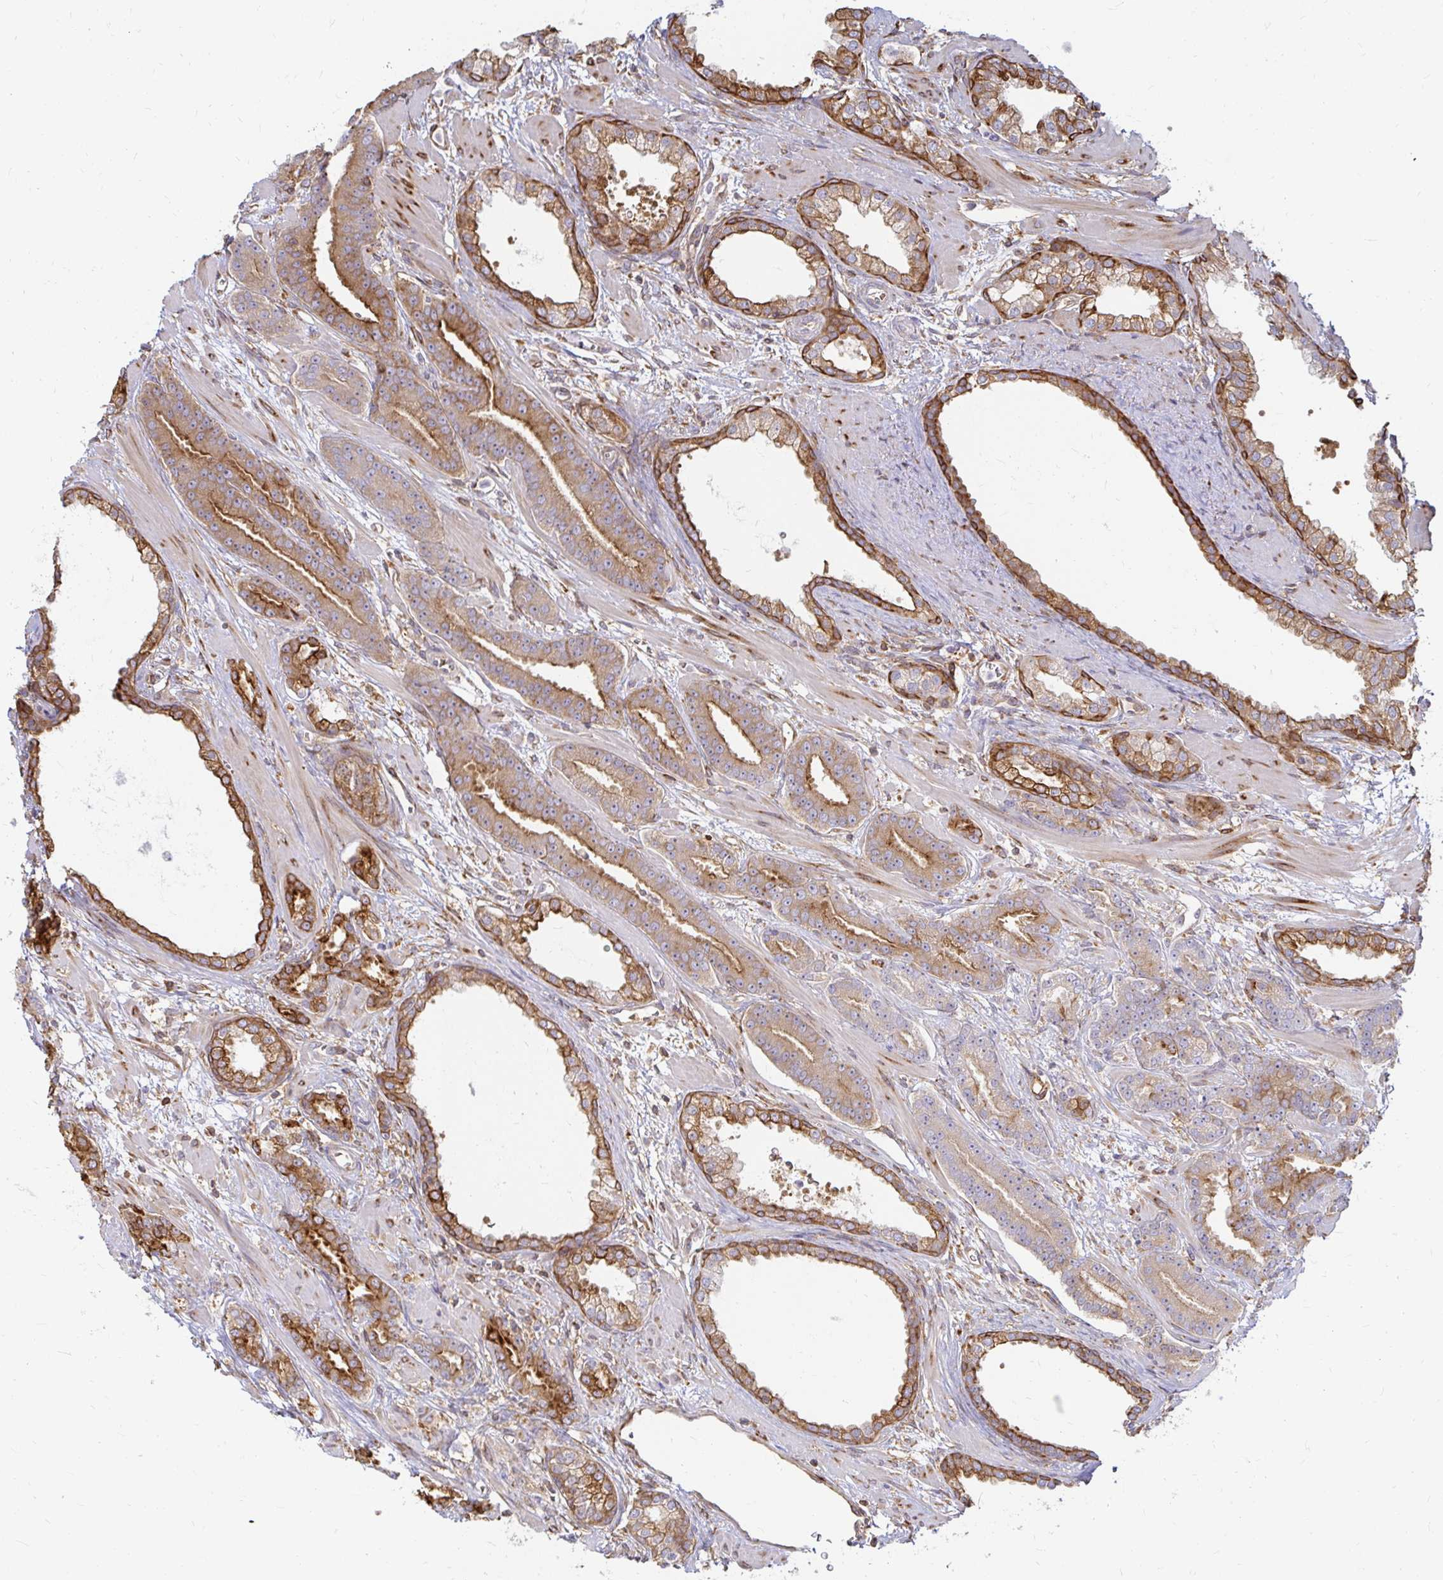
{"staining": {"intensity": "moderate", "quantity": ">75%", "location": "cytoplasmic/membranous"}, "tissue": "prostate cancer", "cell_type": "Tumor cells", "image_type": "cancer", "snomed": [{"axis": "morphology", "description": "Adenocarcinoma, High grade"}, {"axis": "topography", "description": "Prostate"}], "caption": "The photomicrograph demonstrates immunohistochemical staining of prostate adenocarcinoma (high-grade). There is moderate cytoplasmic/membranous expression is appreciated in approximately >75% of tumor cells. (DAB (3,3'-diaminobenzidine) = brown stain, brightfield microscopy at high magnification).", "gene": "CAST", "patient": {"sex": "male", "age": 60}}